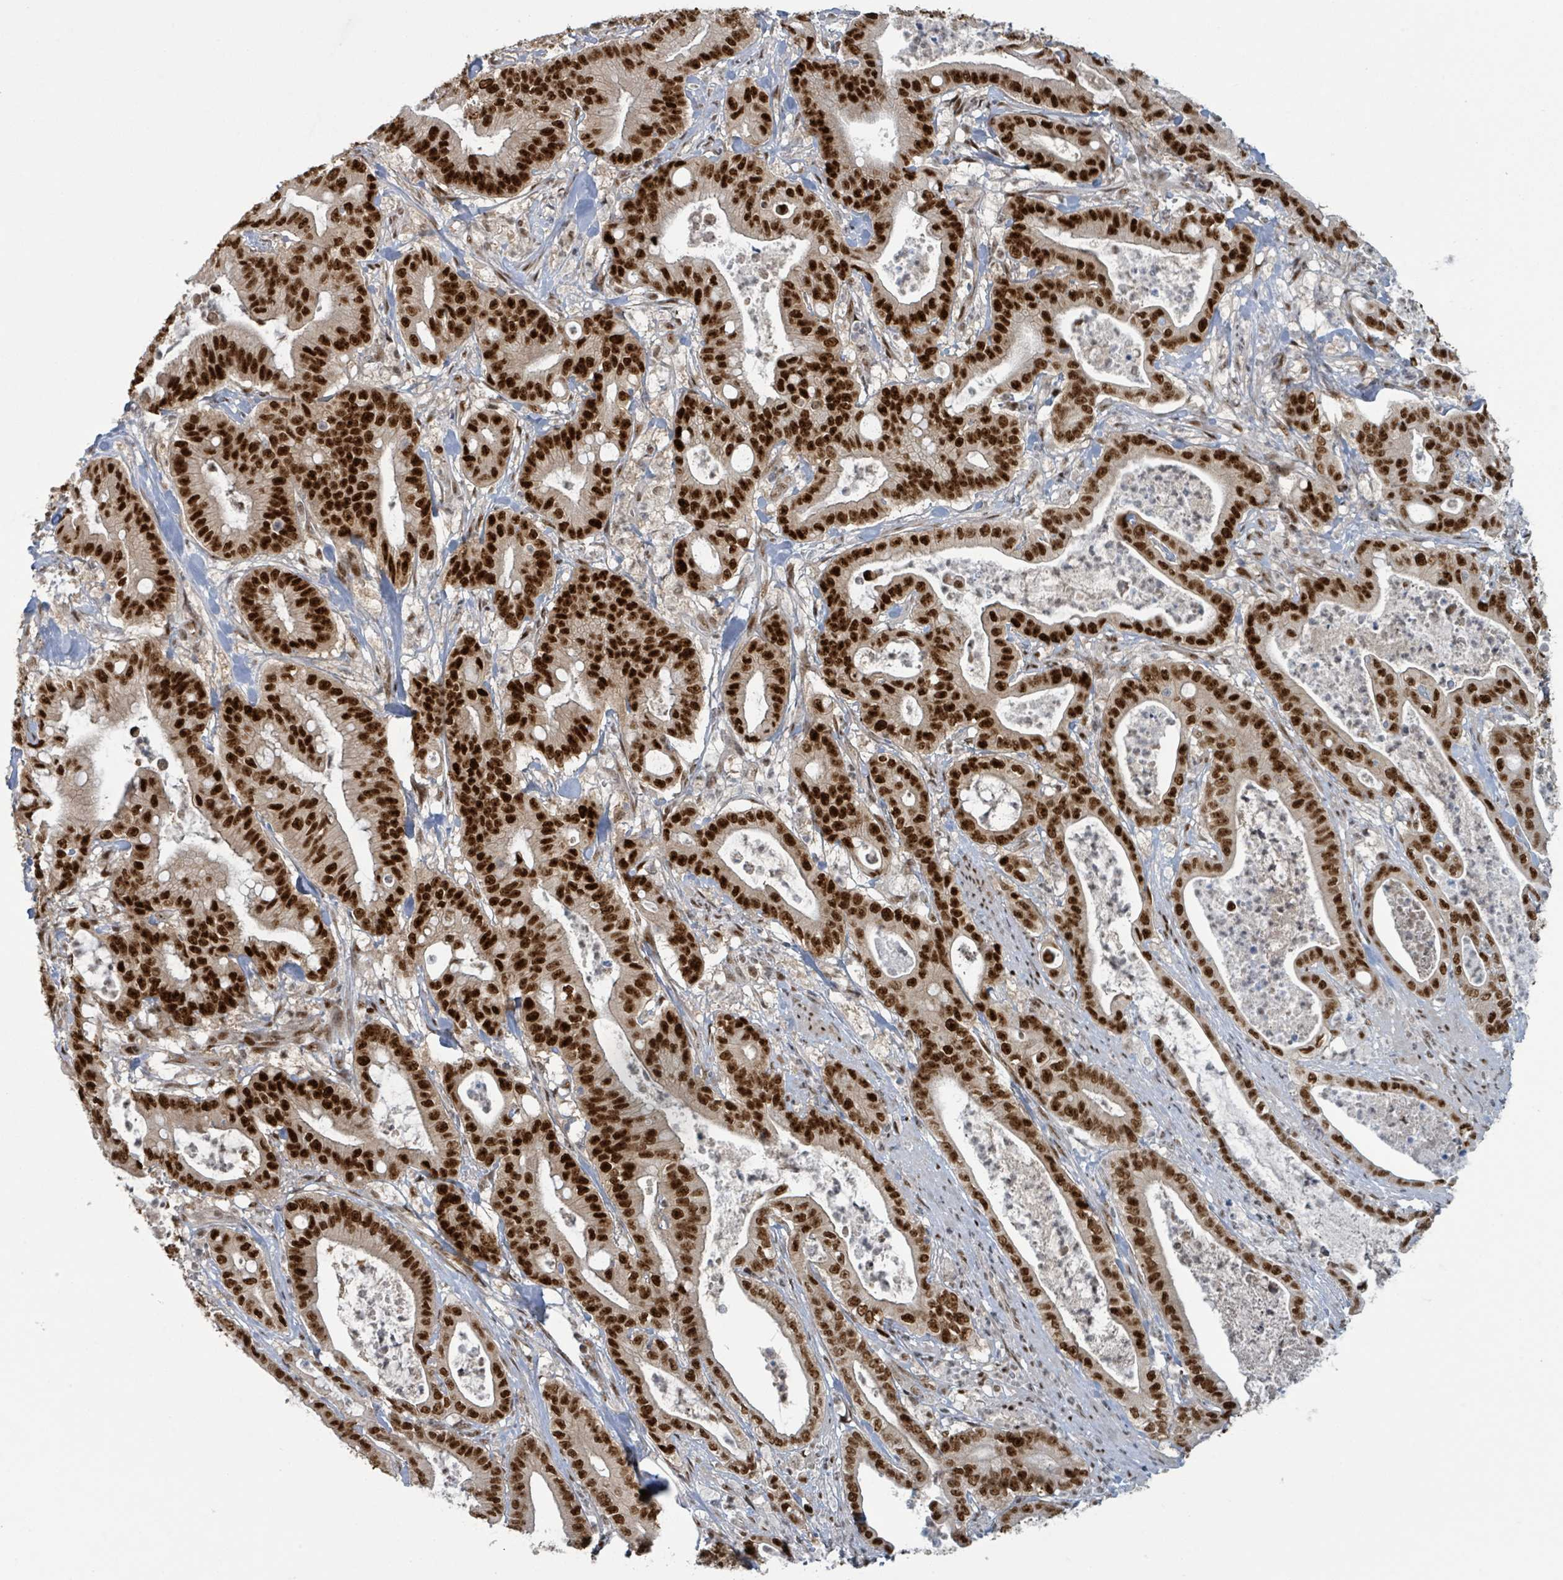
{"staining": {"intensity": "strong", "quantity": ">75%", "location": "nuclear"}, "tissue": "pancreatic cancer", "cell_type": "Tumor cells", "image_type": "cancer", "snomed": [{"axis": "morphology", "description": "Adenocarcinoma, NOS"}, {"axis": "topography", "description": "Pancreas"}], "caption": "Pancreatic cancer was stained to show a protein in brown. There is high levels of strong nuclear positivity in about >75% of tumor cells.", "gene": "KLF3", "patient": {"sex": "male", "age": 71}}